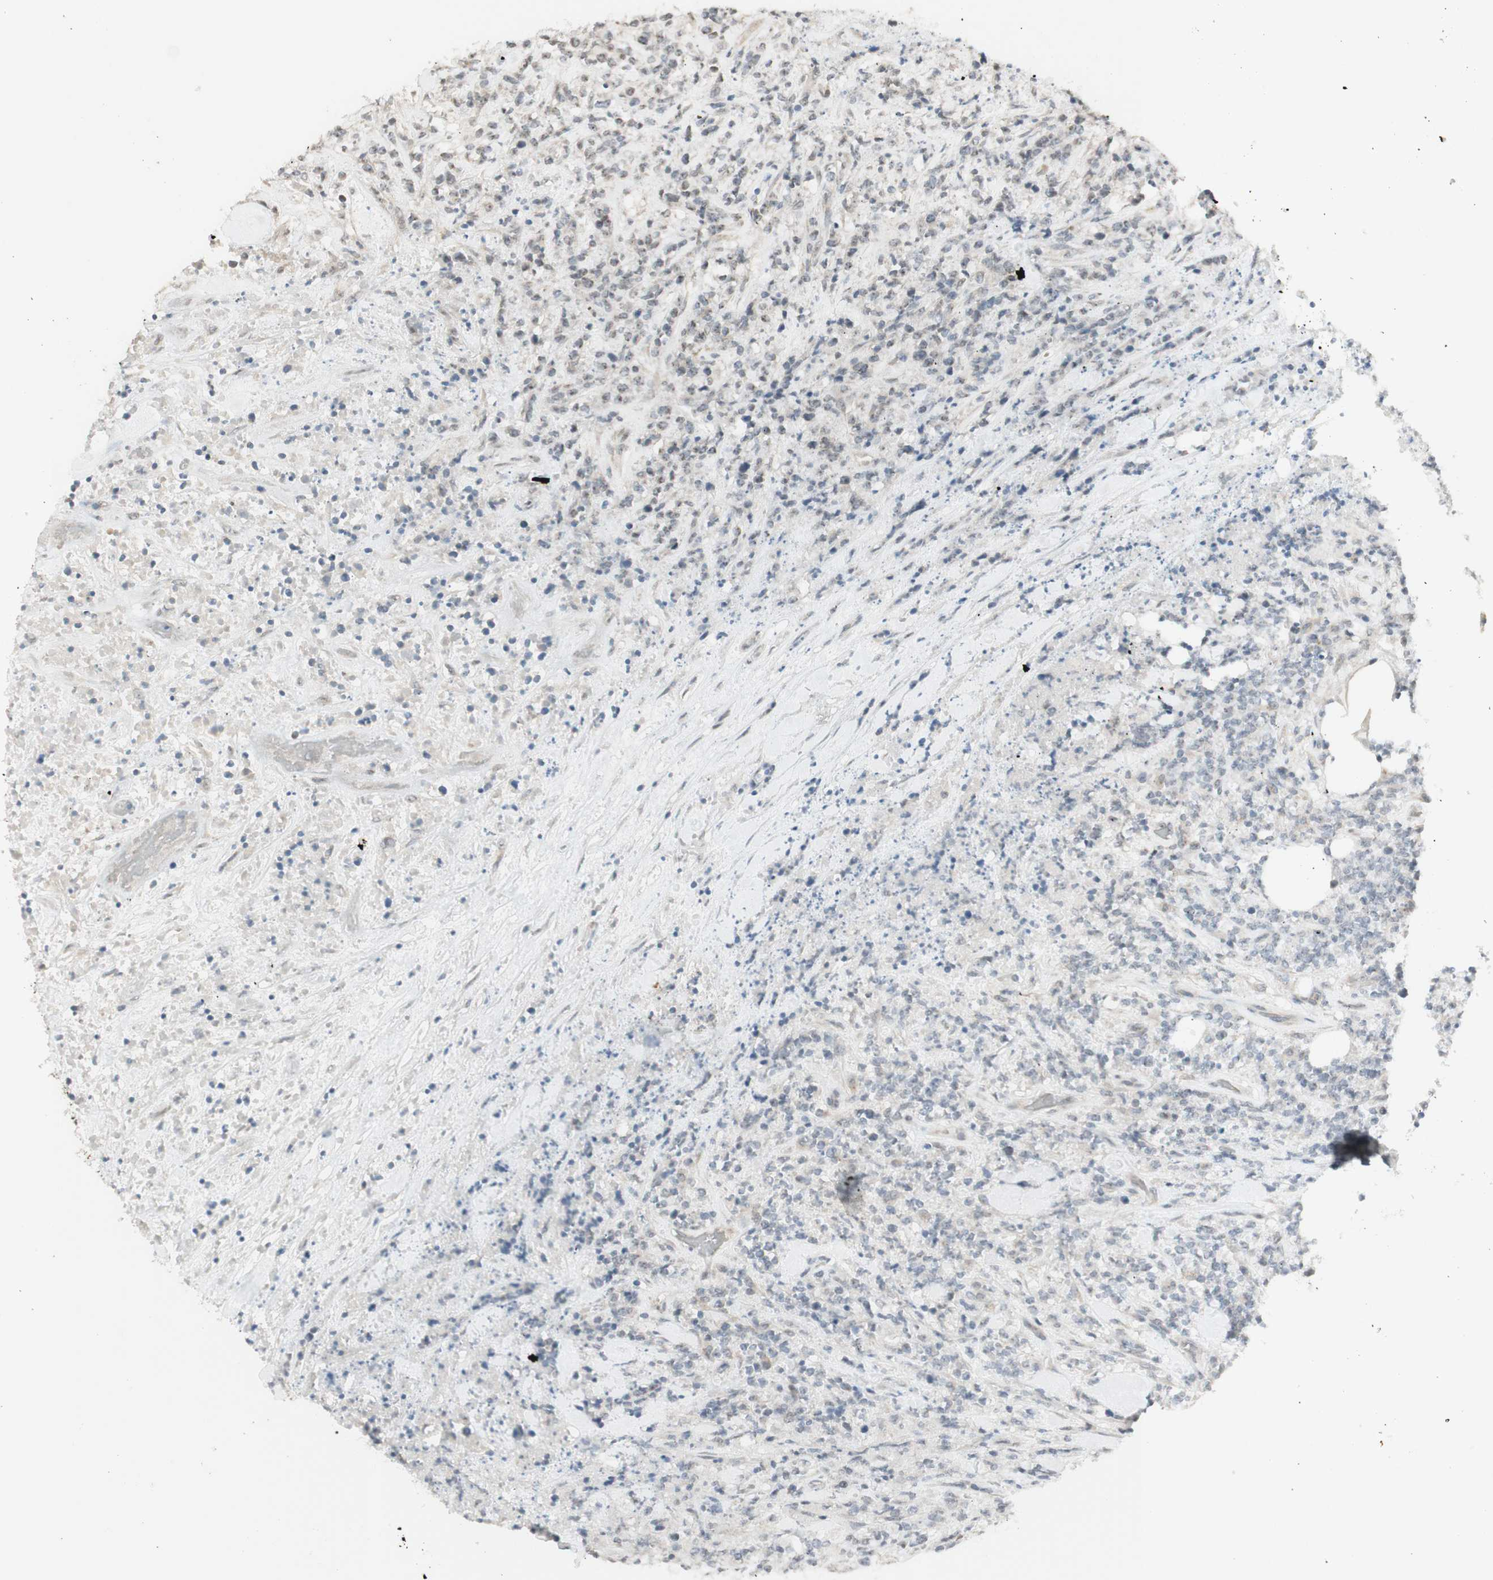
{"staining": {"intensity": "negative", "quantity": "none", "location": "none"}, "tissue": "lymphoma", "cell_type": "Tumor cells", "image_type": "cancer", "snomed": [{"axis": "morphology", "description": "Malignant lymphoma, non-Hodgkin's type, High grade"}, {"axis": "topography", "description": "Soft tissue"}], "caption": "A micrograph of human lymphoma is negative for staining in tumor cells. (IHC, brightfield microscopy, high magnification).", "gene": "PLCD4", "patient": {"sex": "male", "age": 18}}